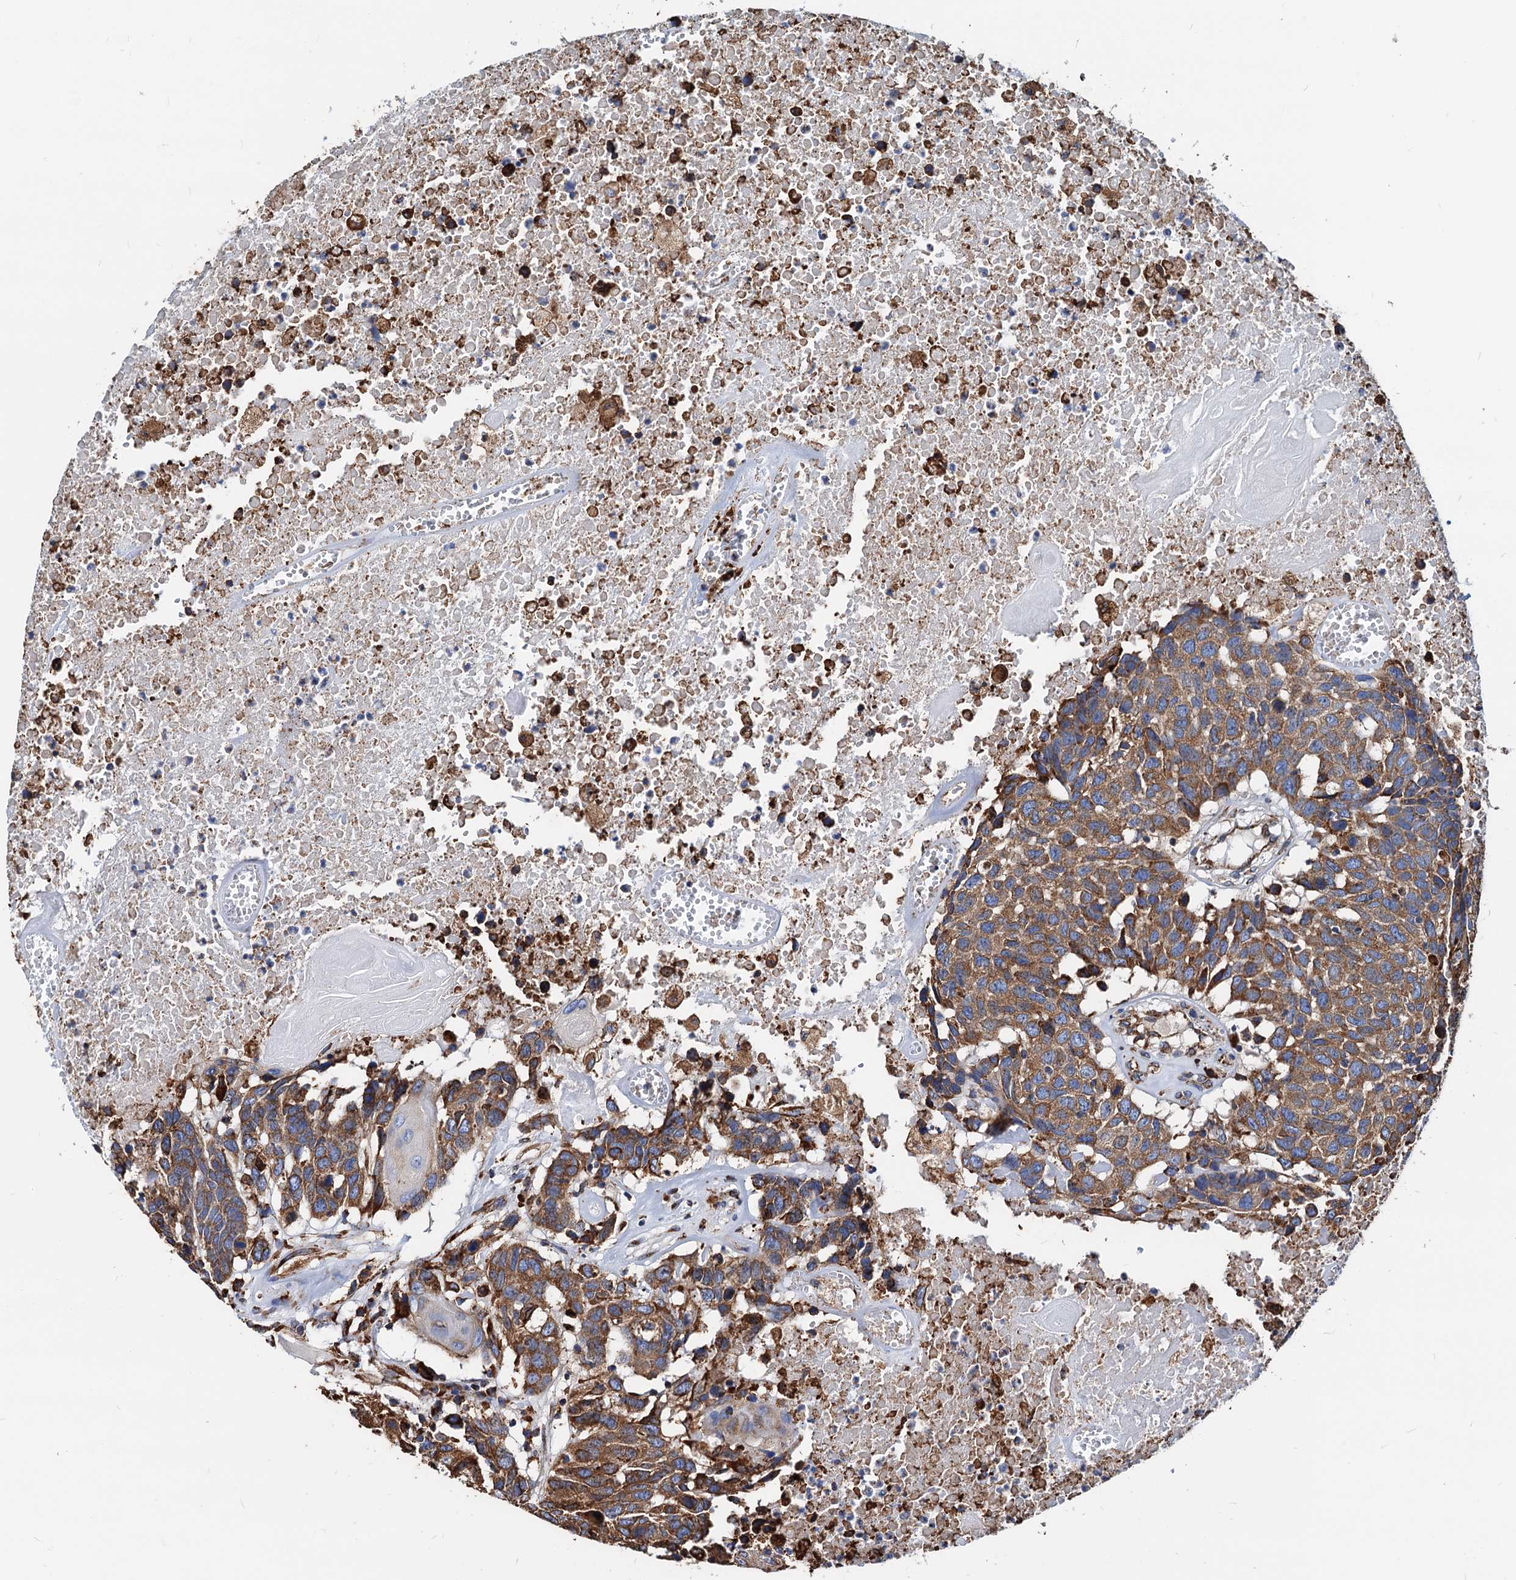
{"staining": {"intensity": "moderate", "quantity": ">75%", "location": "cytoplasmic/membranous"}, "tissue": "head and neck cancer", "cell_type": "Tumor cells", "image_type": "cancer", "snomed": [{"axis": "morphology", "description": "Squamous cell carcinoma, NOS"}, {"axis": "topography", "description": "Head-Neck"}], "caption": "Head and neck squamous cell carcinoma stained with DAB immunohistochemistry exhibits medium levels of moderate cytoplasmic/membranous expression in about >75% of tumor cells.", "gene": "HSPA5", "patient": {"sex": "male", "age": 66}}